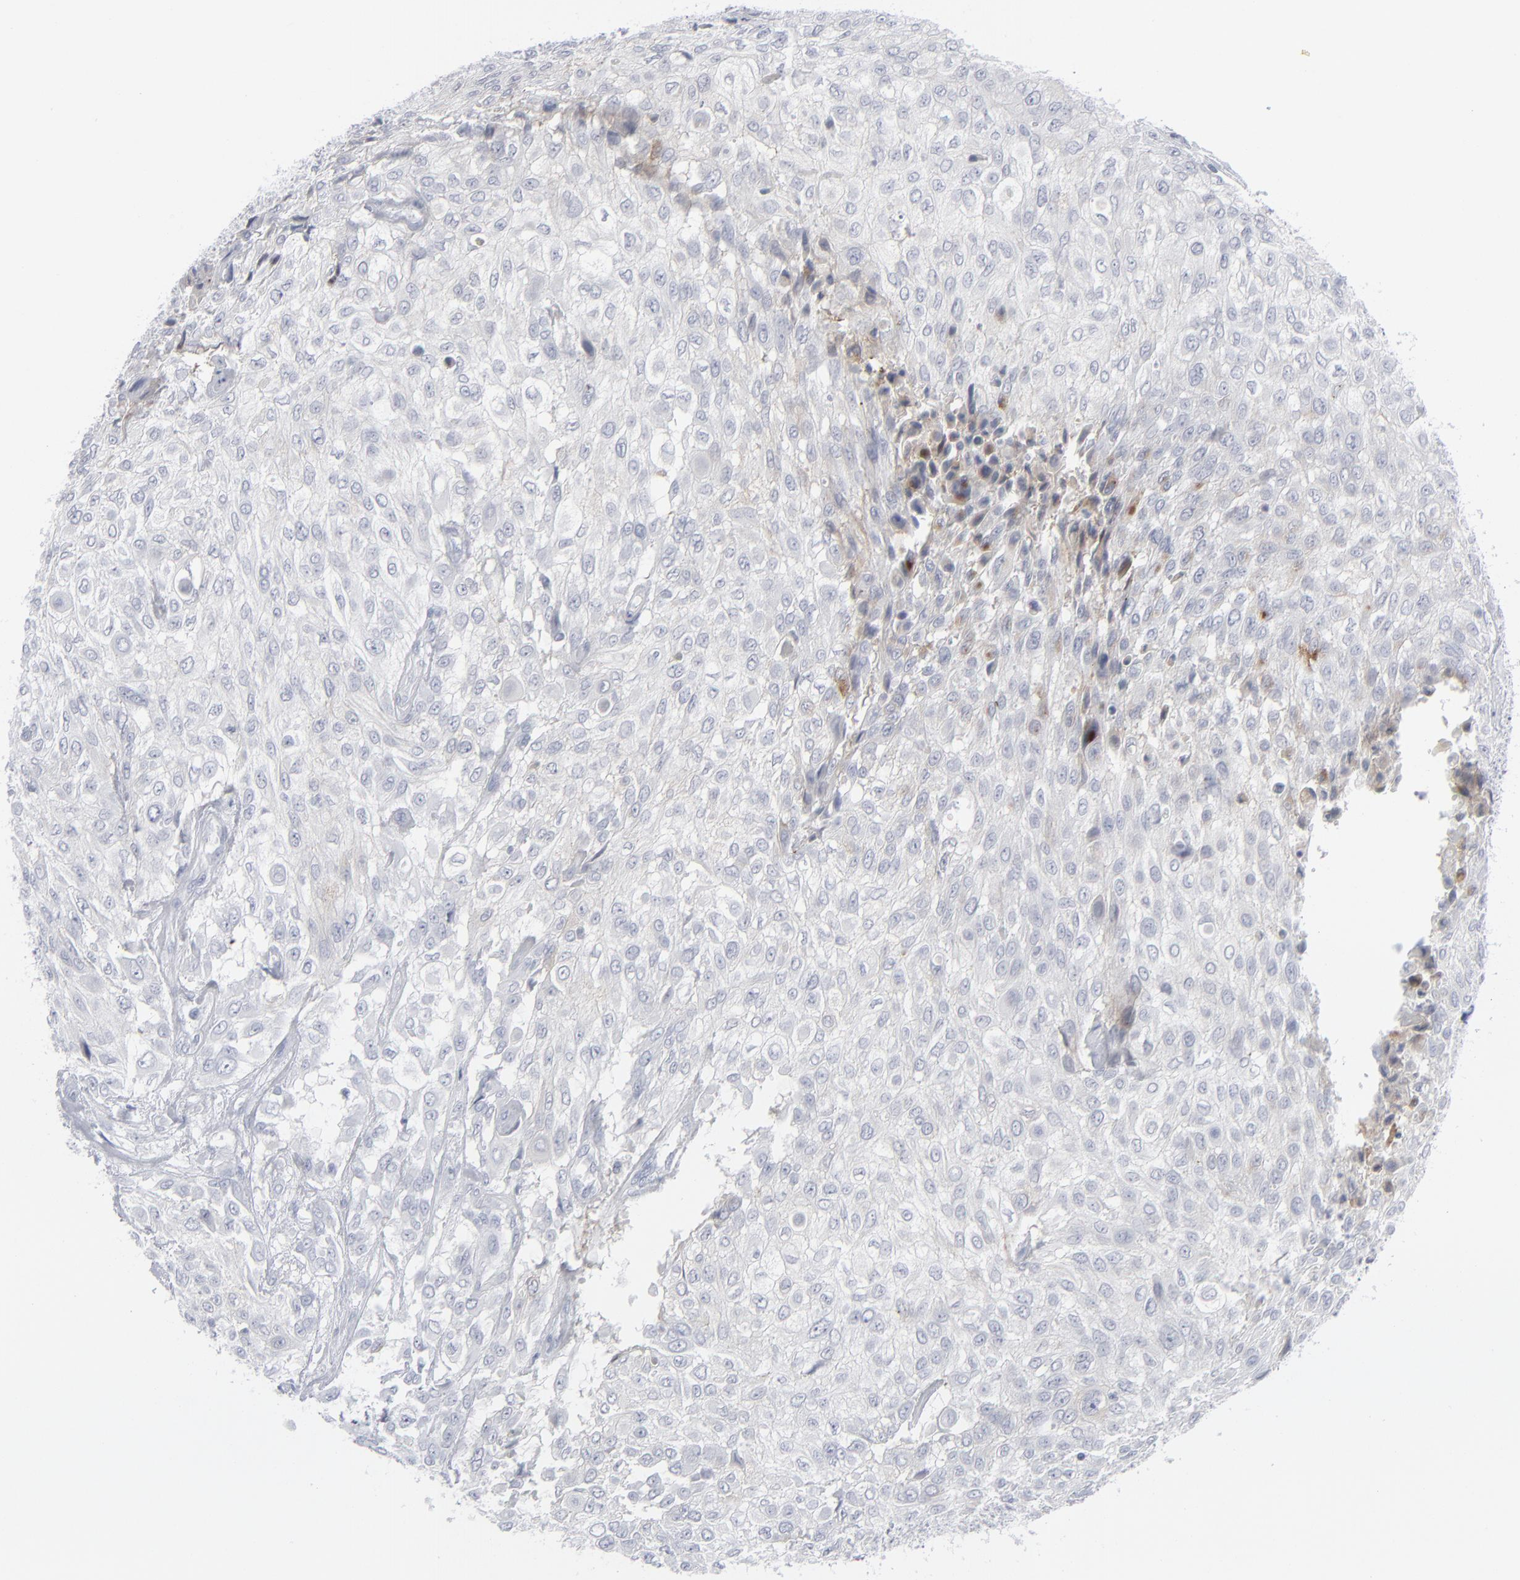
{"staining": {"intensity": "negative", "quantity": "none", "location": "none"}, "tissue": "urothelial cancer", "cell_type": "Tumor cells", "image_type": "cancer", "snomed": [{"axis": "morphology", "description": "Urothelial carcinoma, High grade"}, {"axis": "topography", "description": "Urinary bladder"}], "caption": "Micrograph shows no significant protein expression in tumor cells of urothelial cancer.", "gene": "MSLN", "patient": {"sex": "male", "age": 57}}